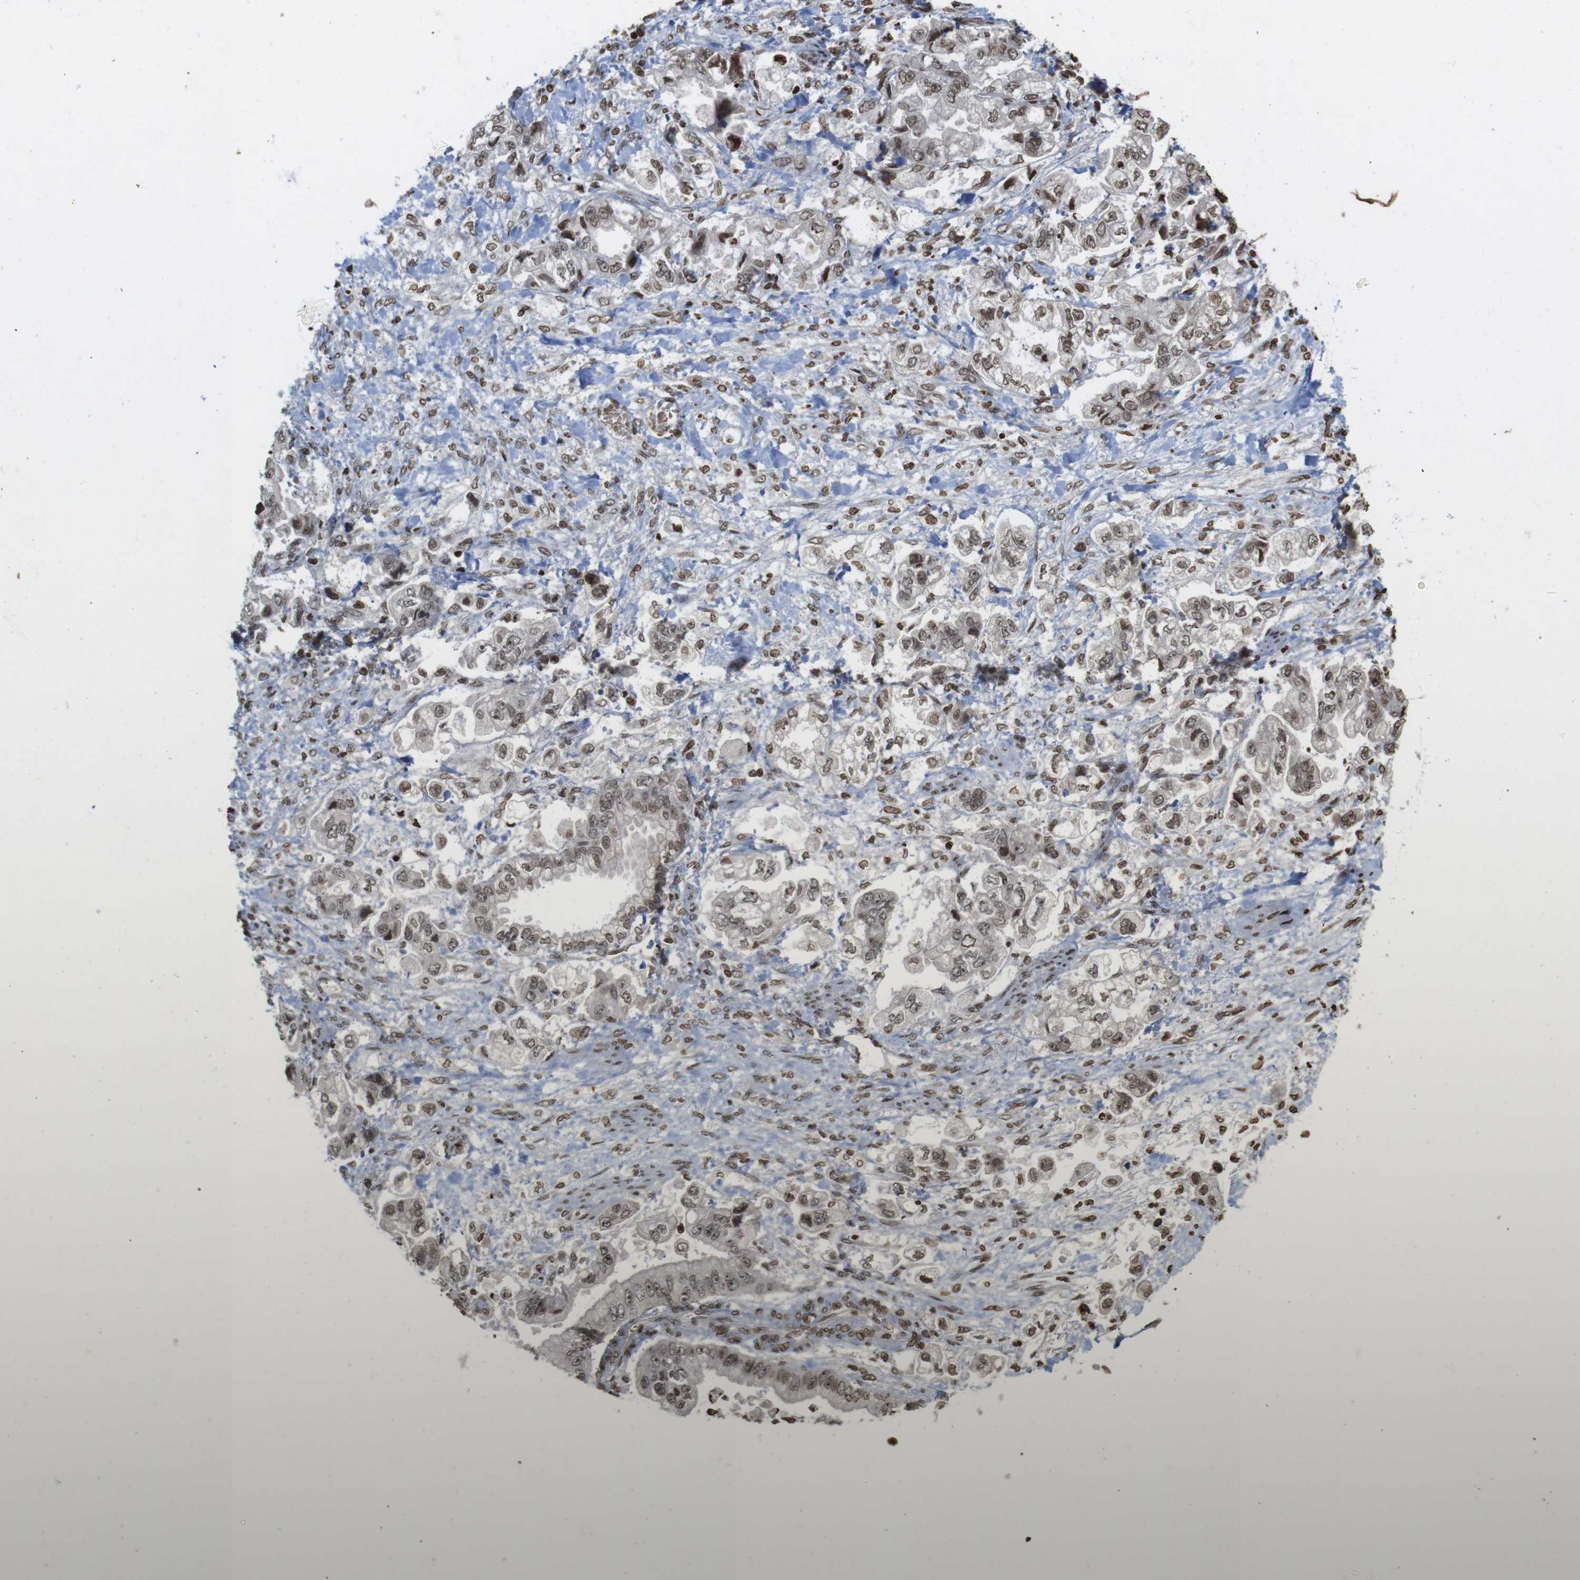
{"staining": {"intensity": "moderate", "quantity": ">75%", "location": "nuclear"}, "tissue": "stomach cancer", "cell_type": "Tumor cells", "image_type": "cancer", "snomed": [{"axis": "morphology", "description": "Normal tissue, NOS"}, {"axis": "morphology", "description": "Adenocarcinoma, NOS"}, {"axis": "topography", "description": "Stomach"}], "caption": "About >75% of tumor cells in stomach adenocarcinoma reveal moderate nuclear protein expression as visualized by brown immunohistochemical staining.", "gene": "FOXA3", "patient": {"sex": "male", "age": 62}}